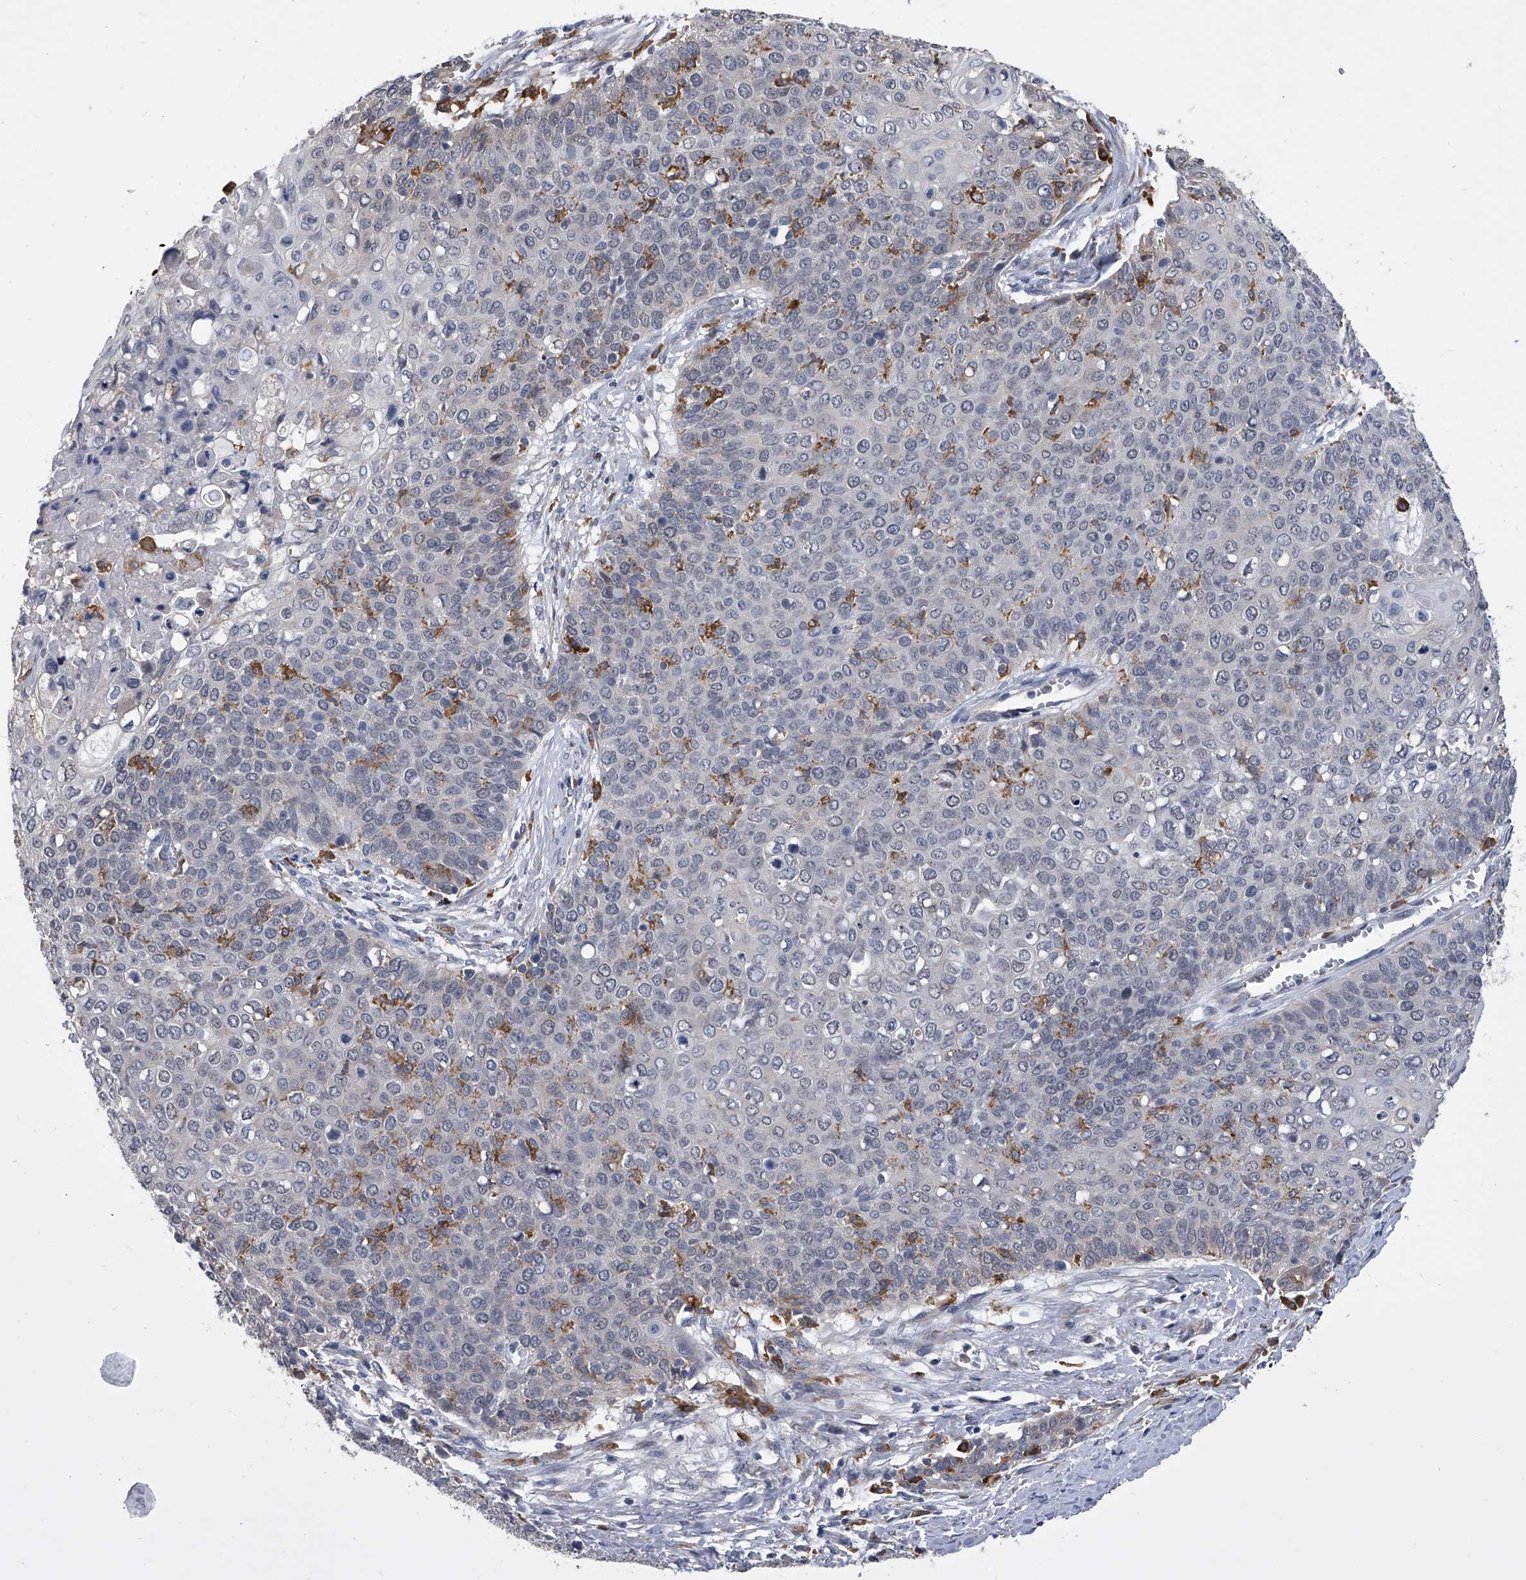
{"staining": {"intensity": "negative", "quantity": "none", "location": "none"}, "tissue": "cervical cancer", "cell_type": "Tumor cells", "image_type": "cancer", "snomed": [{"axis": "morphology", "description": "Squamous cell carcinoma, NOS"}, {"axis": "topography", "description": "Cervix"}], "caption": "Immunohistochemistry (IHC) micrograph of human cervical squamous cell carcinoma stained for a protein (brown), which displays no expression in tumor cells.", "gene": "MAP4K3", "patient": {"sex": "female", "age": 39}}